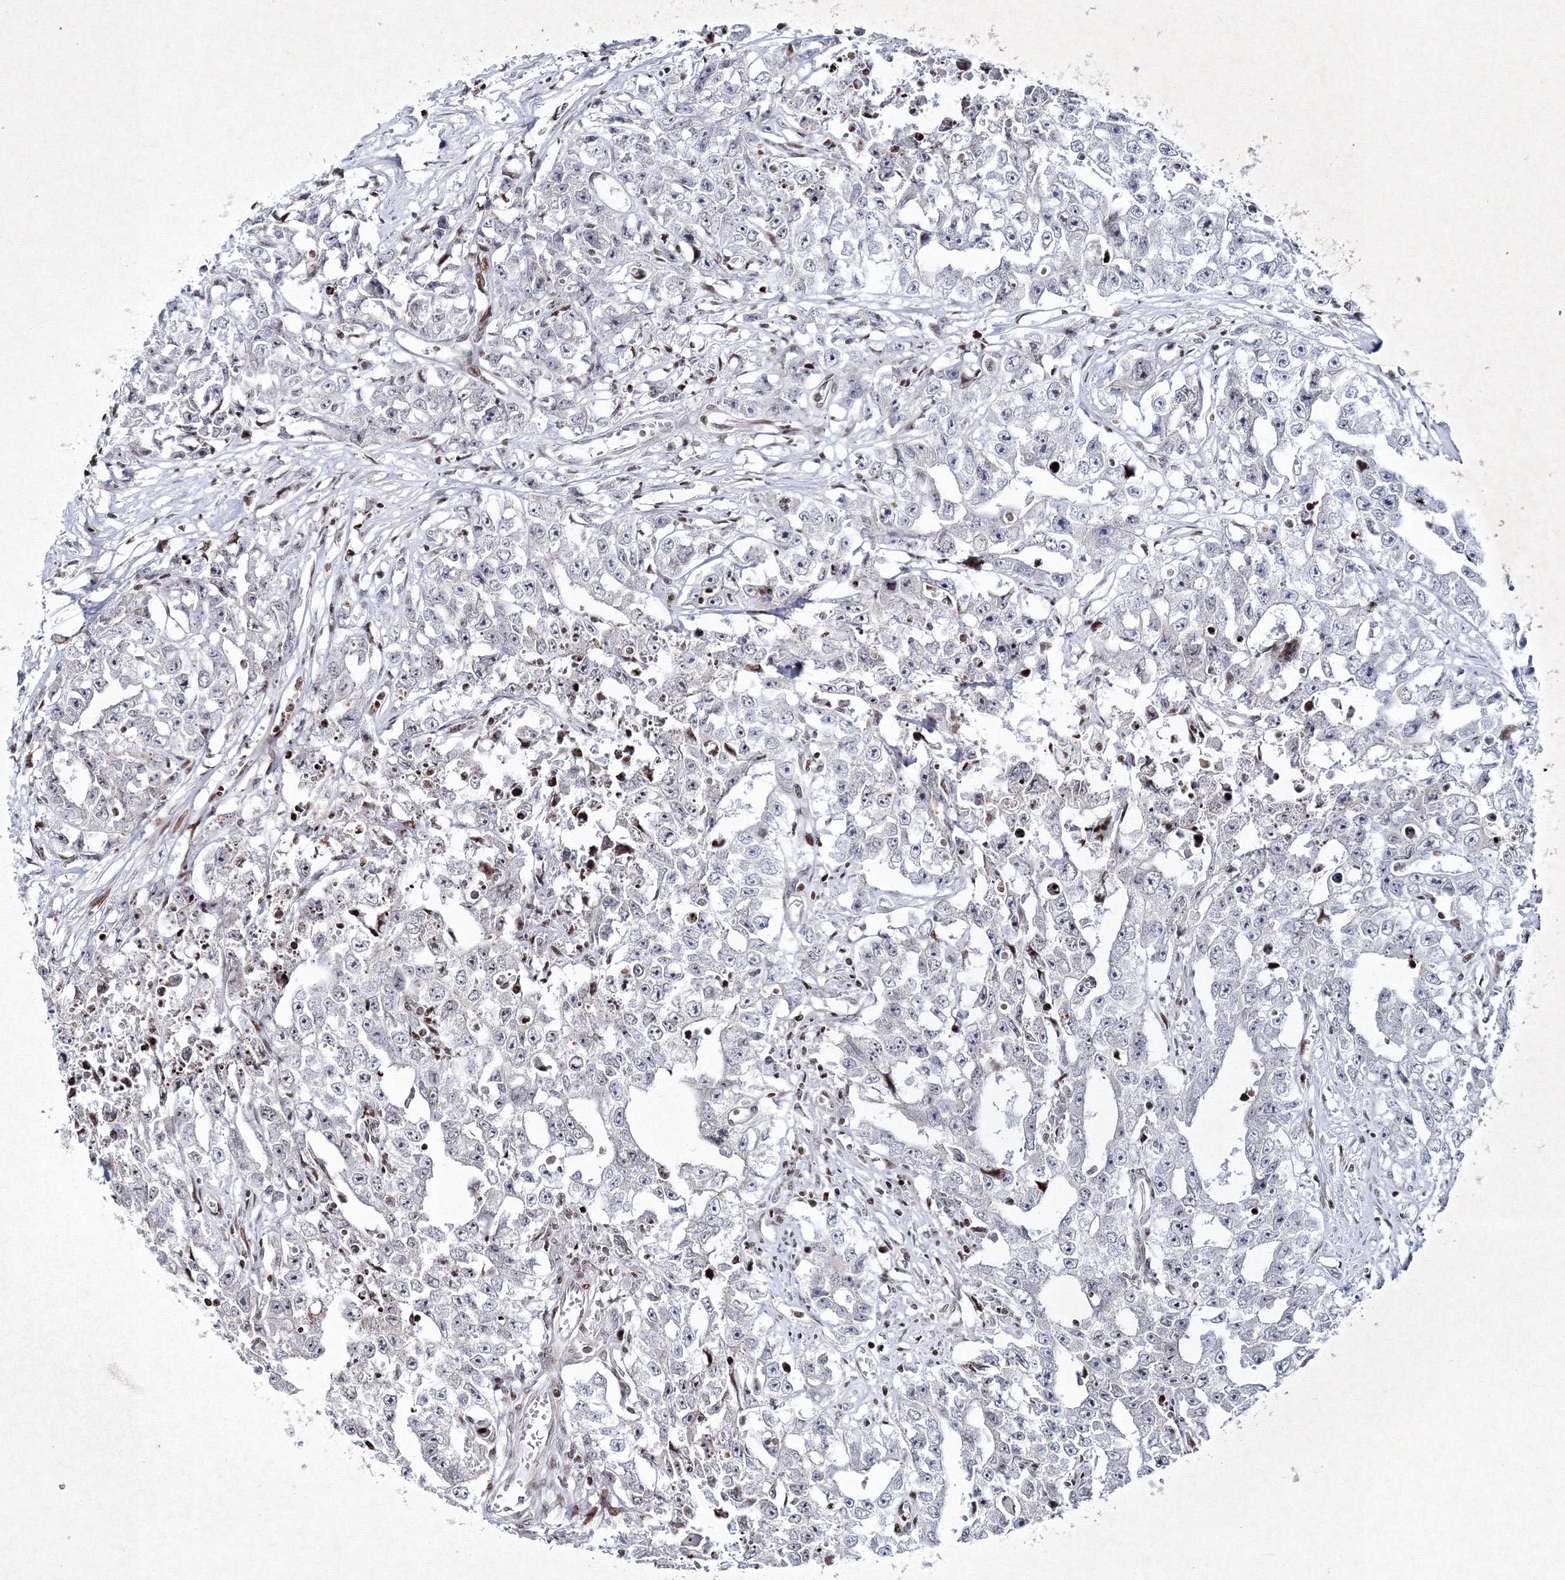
{"staining": {"intensity": "negative", "quantity": "none", "location": "none"}, "tissue": "testis cancer", "cell_type": "Tumor cells", "image_type": "cancer", "snomed": [{"axis": "morphology", "description": "Seminoma, NOS"}, {"axis": "morphology", "description": "Carcinoma, Embryonal, NOS"}, {"axis": "topography", "description": "Testis"}], "caption": "Histopathology image shows no significant protein positivity in tumor cells of testis cancer. (IHC, brightfield microscopy, high magnification).", "gene": "SMIM29", "patient": {"sex": "male", "age": 43}}